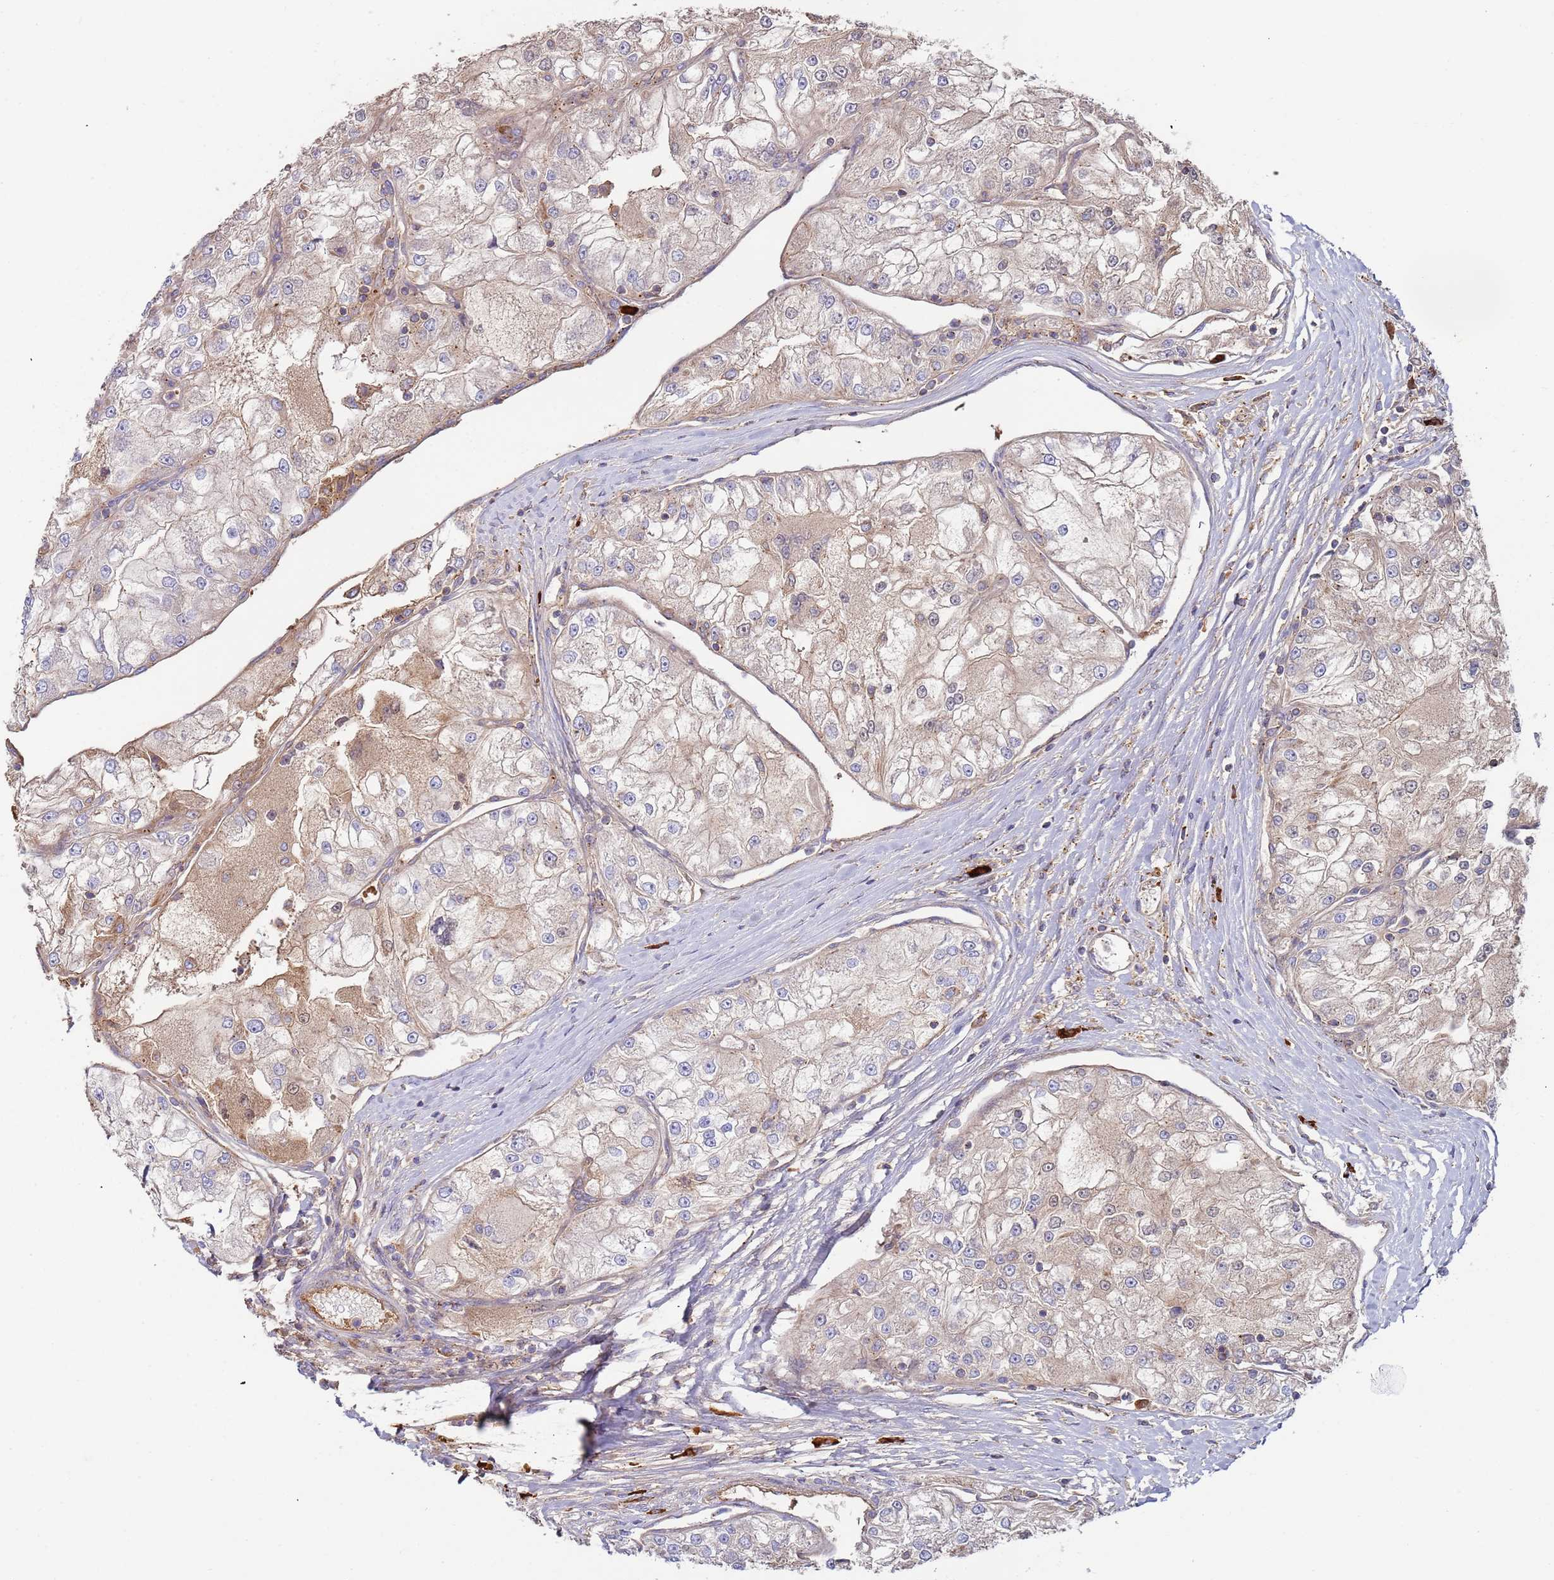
{"staining": {"intensity": "weak", "quantity": "<25%", "location": "cytoplasmic/membranous"}, "tissue": "renal cancer", "cell_type": "Tumor cells", "image_type": "cancer", "snomed": [{"axis": "morphology", "description": "Adenocarcinoma, NOS"}, {"axis": "topography", "description": "Kidney"}], "caption": "Immunohistochemical staining of renal cancer shows no significant expression in tumor cells.", "gene": "CYSLTR2", "patient": {"sex": "female", "age": 72}}